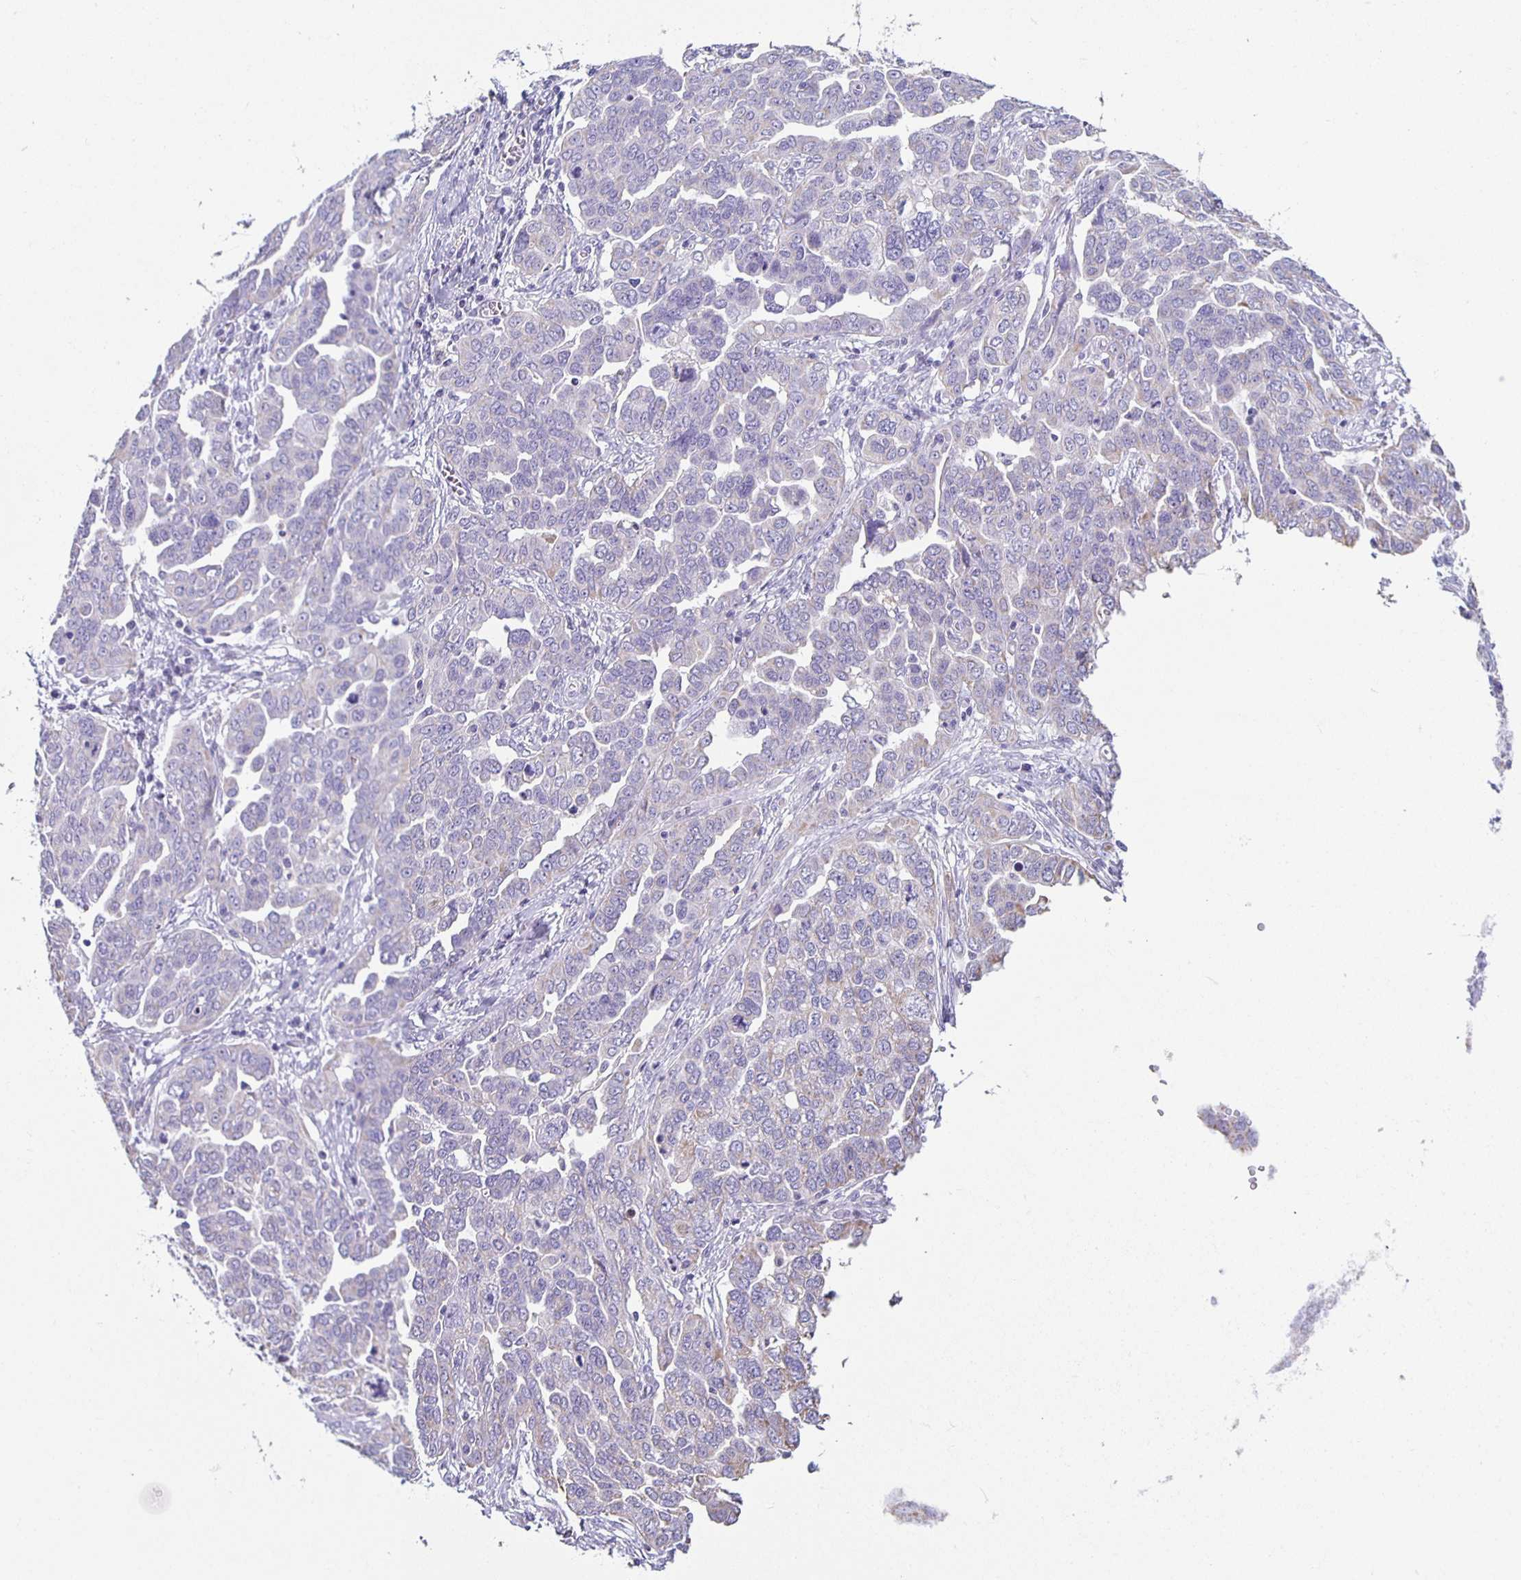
{"staining": {"intensity": "negative", "quantity": "none", "location": "none"}, "tissue": "ovarian cancer", "cell_type": "Tumor cells", "image_type": "cancer", "snomed": [{"axis": "morphology", "description": "Cystadenocarcinoma, serous, NOS"}, {"axis": "topography", "description": "Ovary"}], "caption": "Histopathology image shows no significant protein expression in tumor cells of serous cystadenocarcinoma (ovarian).", "gene": "TPPP", "patient": {"sex": "female", "age": 59}}